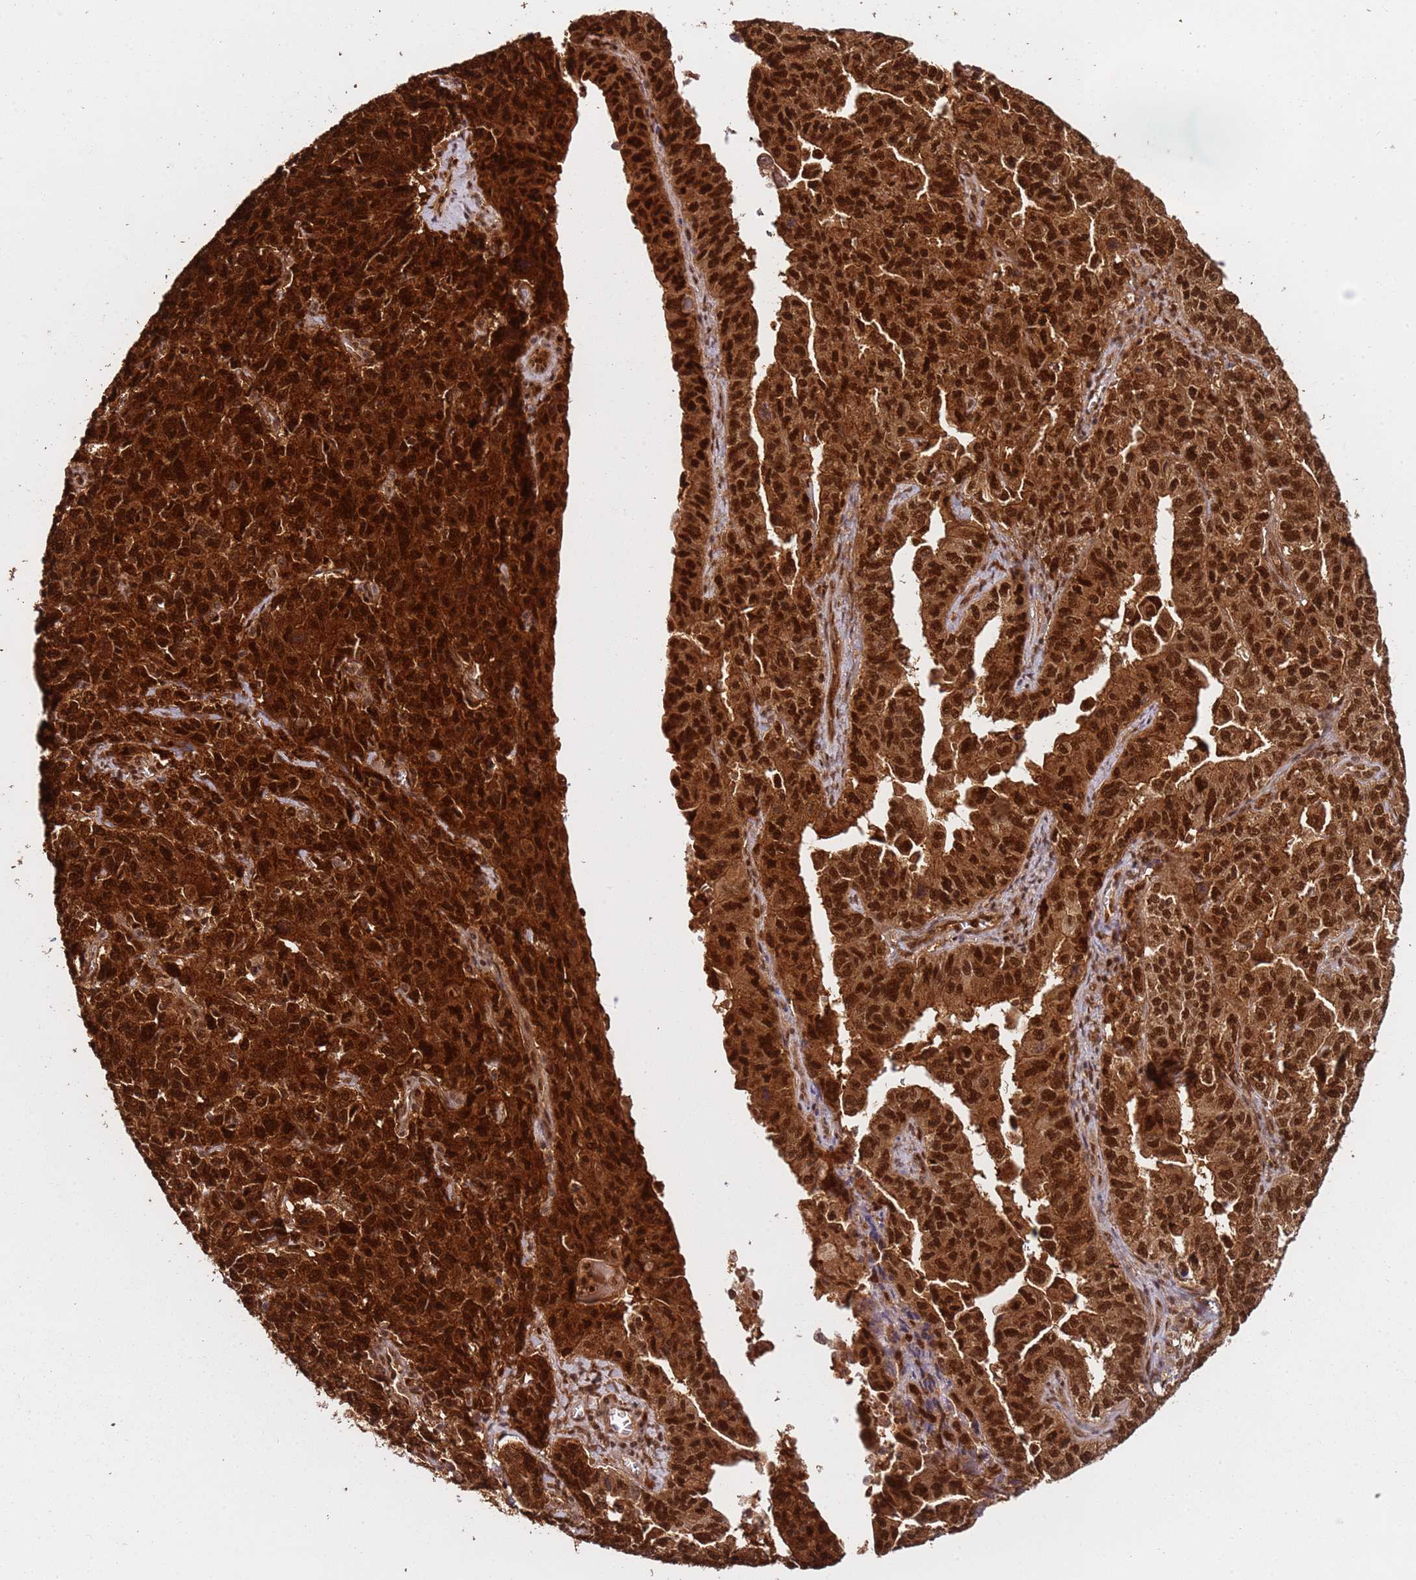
{"staining": {"intensity": "strong", "quantity": ">75%", "location": "cytoplasmic/membranous,nuclear"}, "tissue": "ovarian cancer", "cell_type": "Tumor cells", "image_type": "cancer", "snomed": [{"axis": "morphology", "description": "Carcinoma, endometroid"}, {"axis": "topography", "description": "Ovary"}], "caption": "This histopathology image displays IHC staining of human ovarian endometroid carcinoma, with high strong cytoplasmic/membranous and nuclear staining in about >75% of tumor cells.", "gene": "PGLS", "patient": {"sex": "female", "age": 62}}